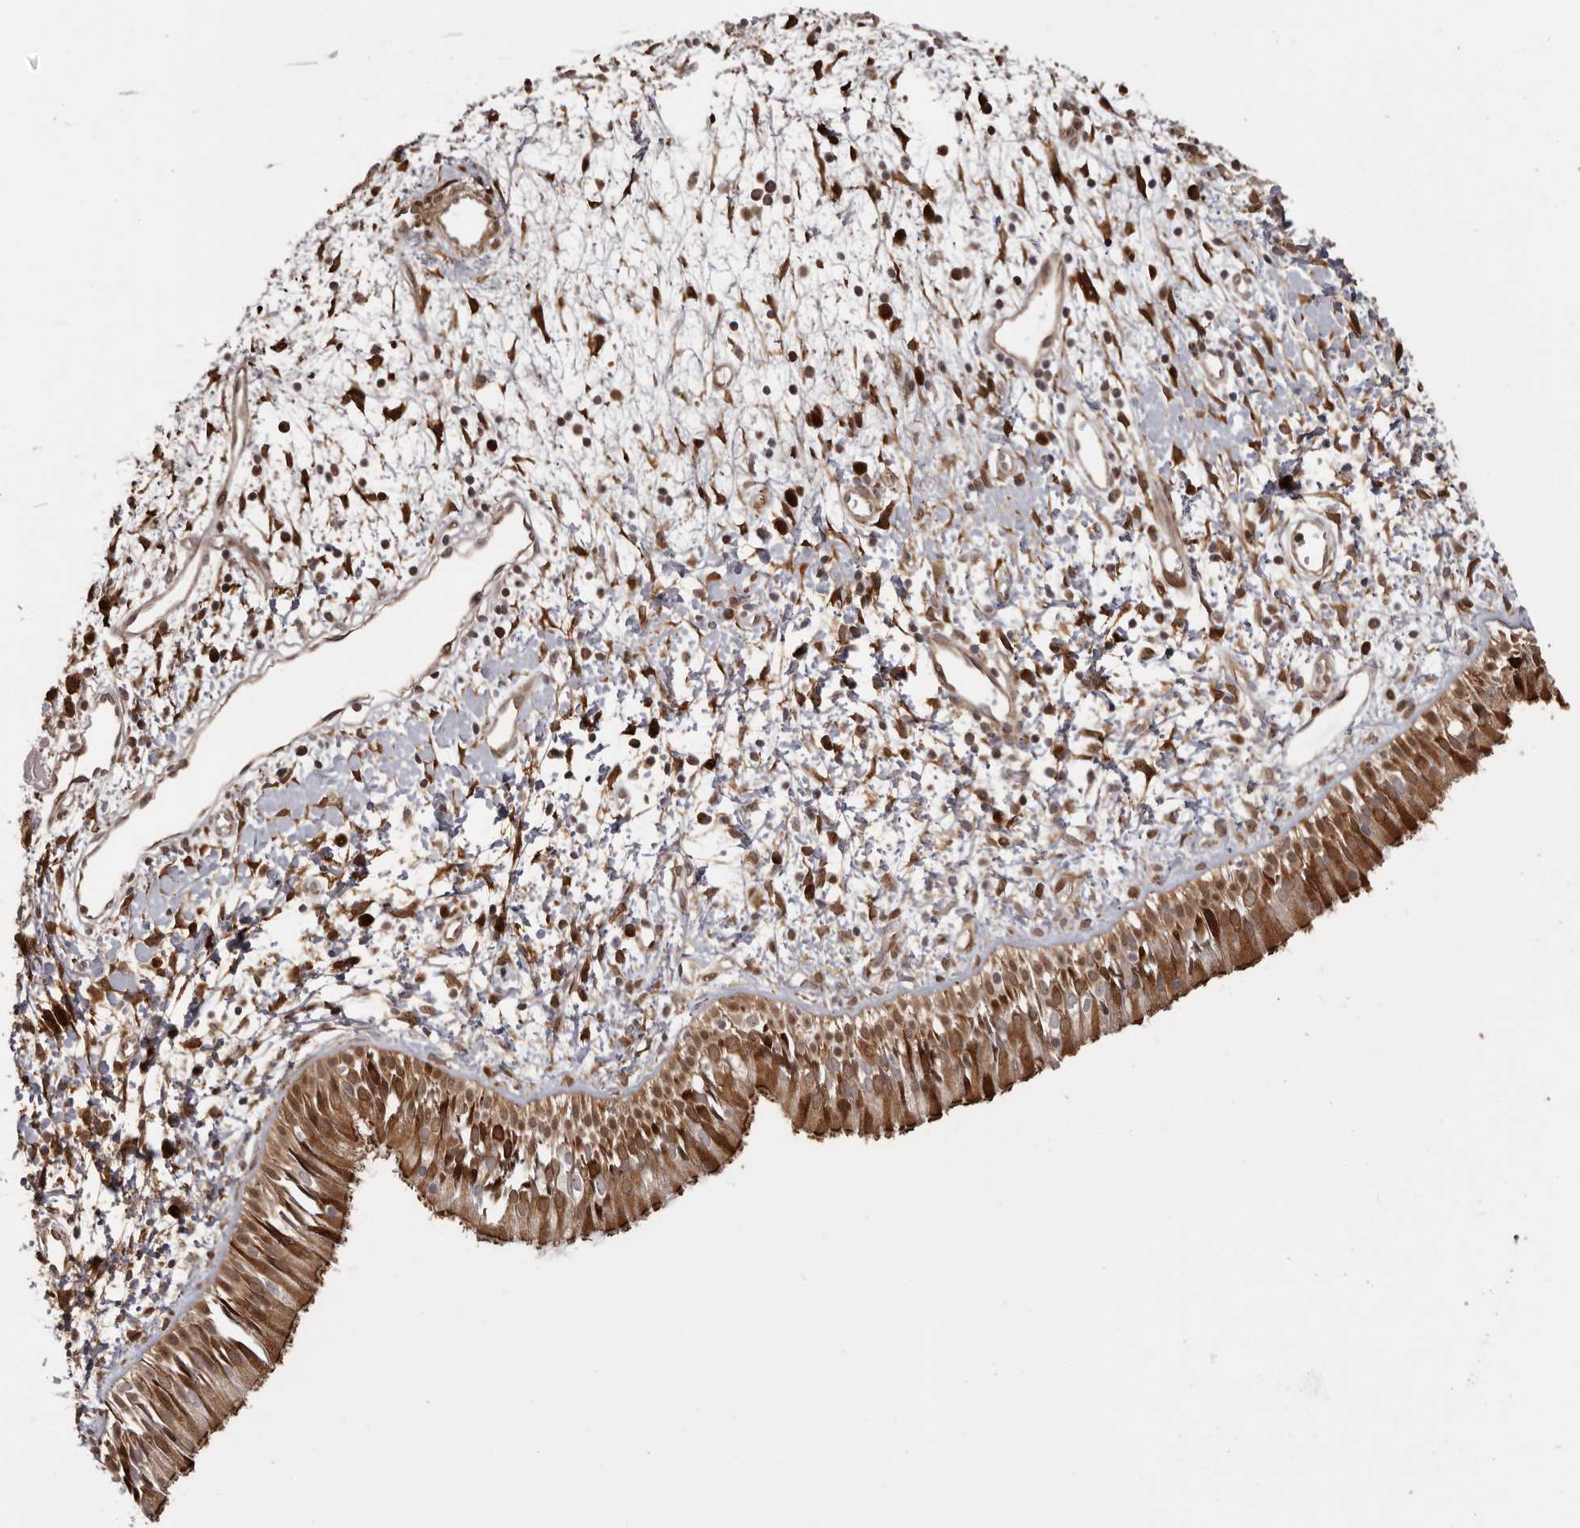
{"staining": {"intensity": "strong", "quantity": ">75%", "location": "cytoplasmic/membranous"}, "tissue": "nasopharynx", "cell_type": "Respiratory epithelial cells", "image_type": "normal", "snomed": [{"axis": "morphology", "description": "Normal tissue, NOS"}, {"axis": "topography", "description": "Nasopharynx"}], "caption": "A histopathology image of nasopharynx stained for a protein demonstrates strong cytoplasmic/membranous brown staining in respiratory epithelial cells. The staining was performed using DAB to visualize the protein expression in brown, while the nuclei were stained in blue with hematoxylin (Magnification: 20x).", "gene": "GFOD1", "patient": {"sex": "male", "age": 22}}